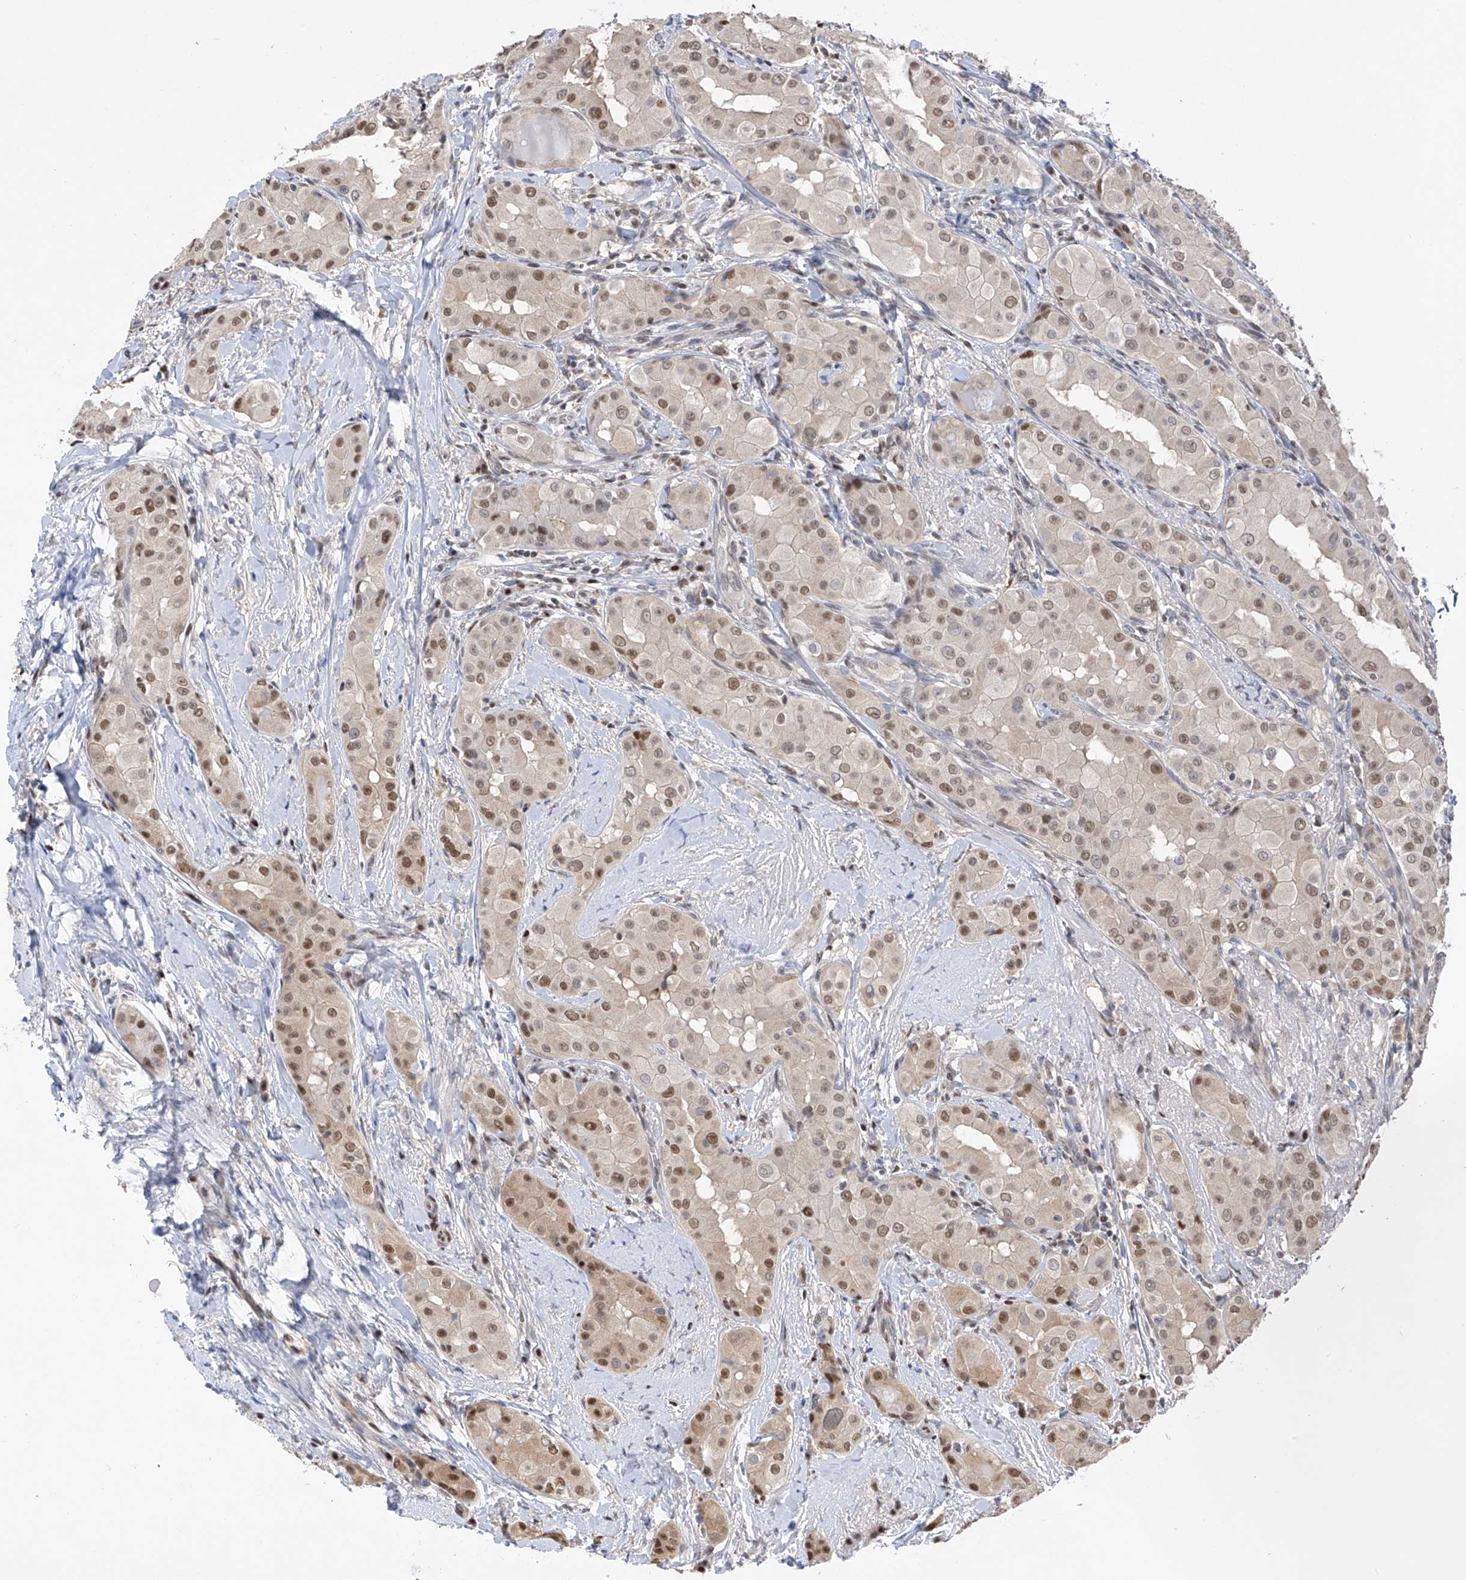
{"staining": {"intensity": "moderate", "quantity": ">75%", "location": "nuclear"}, "tissue": "thyroid cancer", "cell_type": "Tumor cells", "image_type": "cancer", "snomed": [{"axis": "morphology", "description": "Papillary adenocarcinoma, NOS"}, {"axis": "topography", "description": "Thyroid gland"}], "caption": "DAB immunohistochemical staining of thyroid cancer shows moderate nuclear protein staining in approximately >75% of tumor cells.", "gene": "PMM1", "patient": {"sex": "male", "age": 33}}